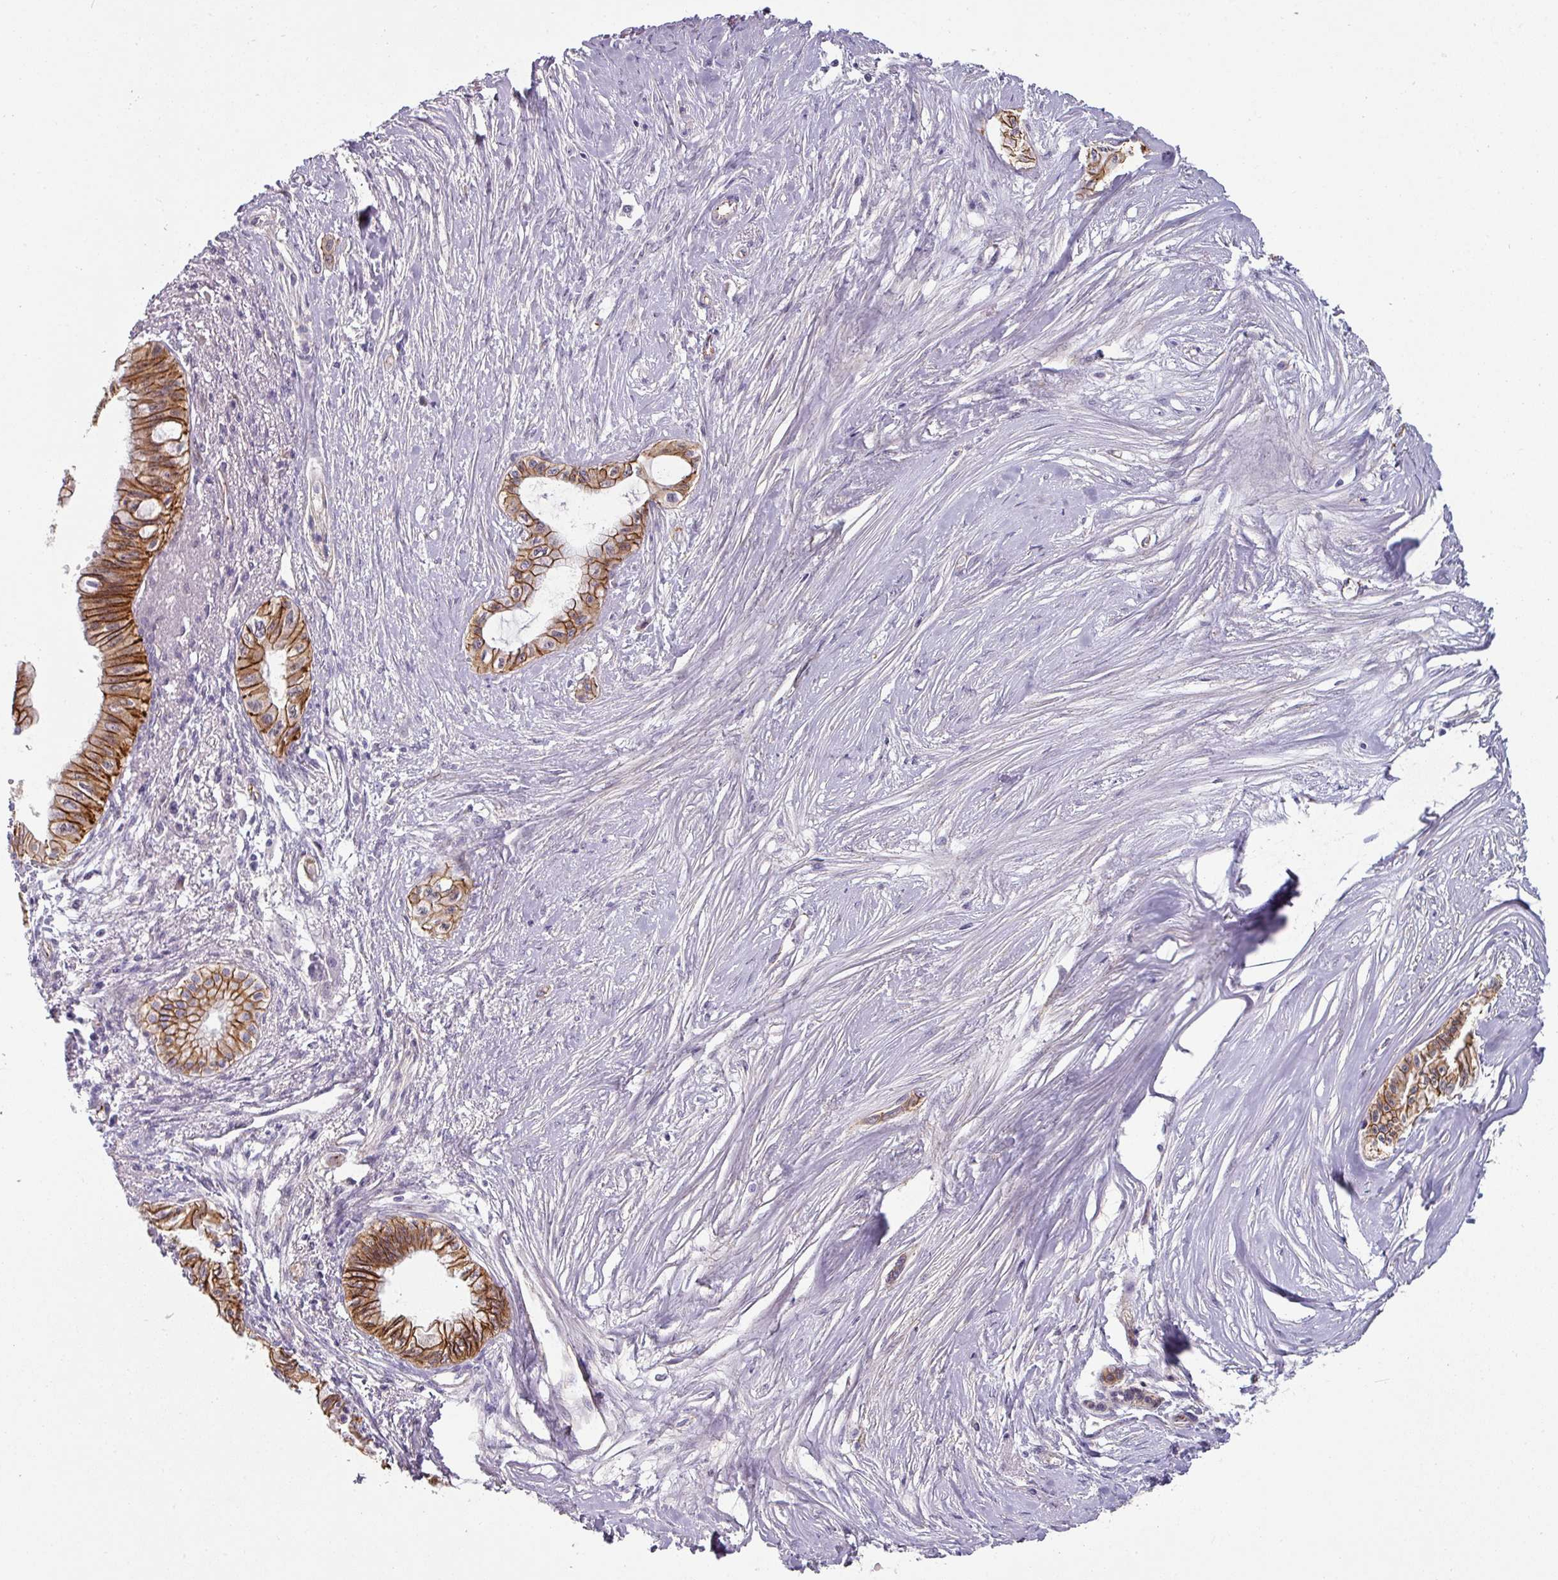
{"staining": {"intensity": "strong", "quantity": ">75%", "location": "cytoplasmic/membranous"}, "tissue": "pancreatic cancer", "cell_type": "Tumor cells", "image_type": "cancer", "snomed": [{"axis": "morphology", "description": "Adenocarcinoma, NOS"}, {"axis": "topography", "description": "Pancreas"}], "caption": "Strong cytoplasmic/membranous positivity for a protein is present in about >75% of tumor cells of pancreatic cancer using immunohistochemistry (IHC).", "gene": "JUP", "patient": {"sex": "male", "age": 71}}